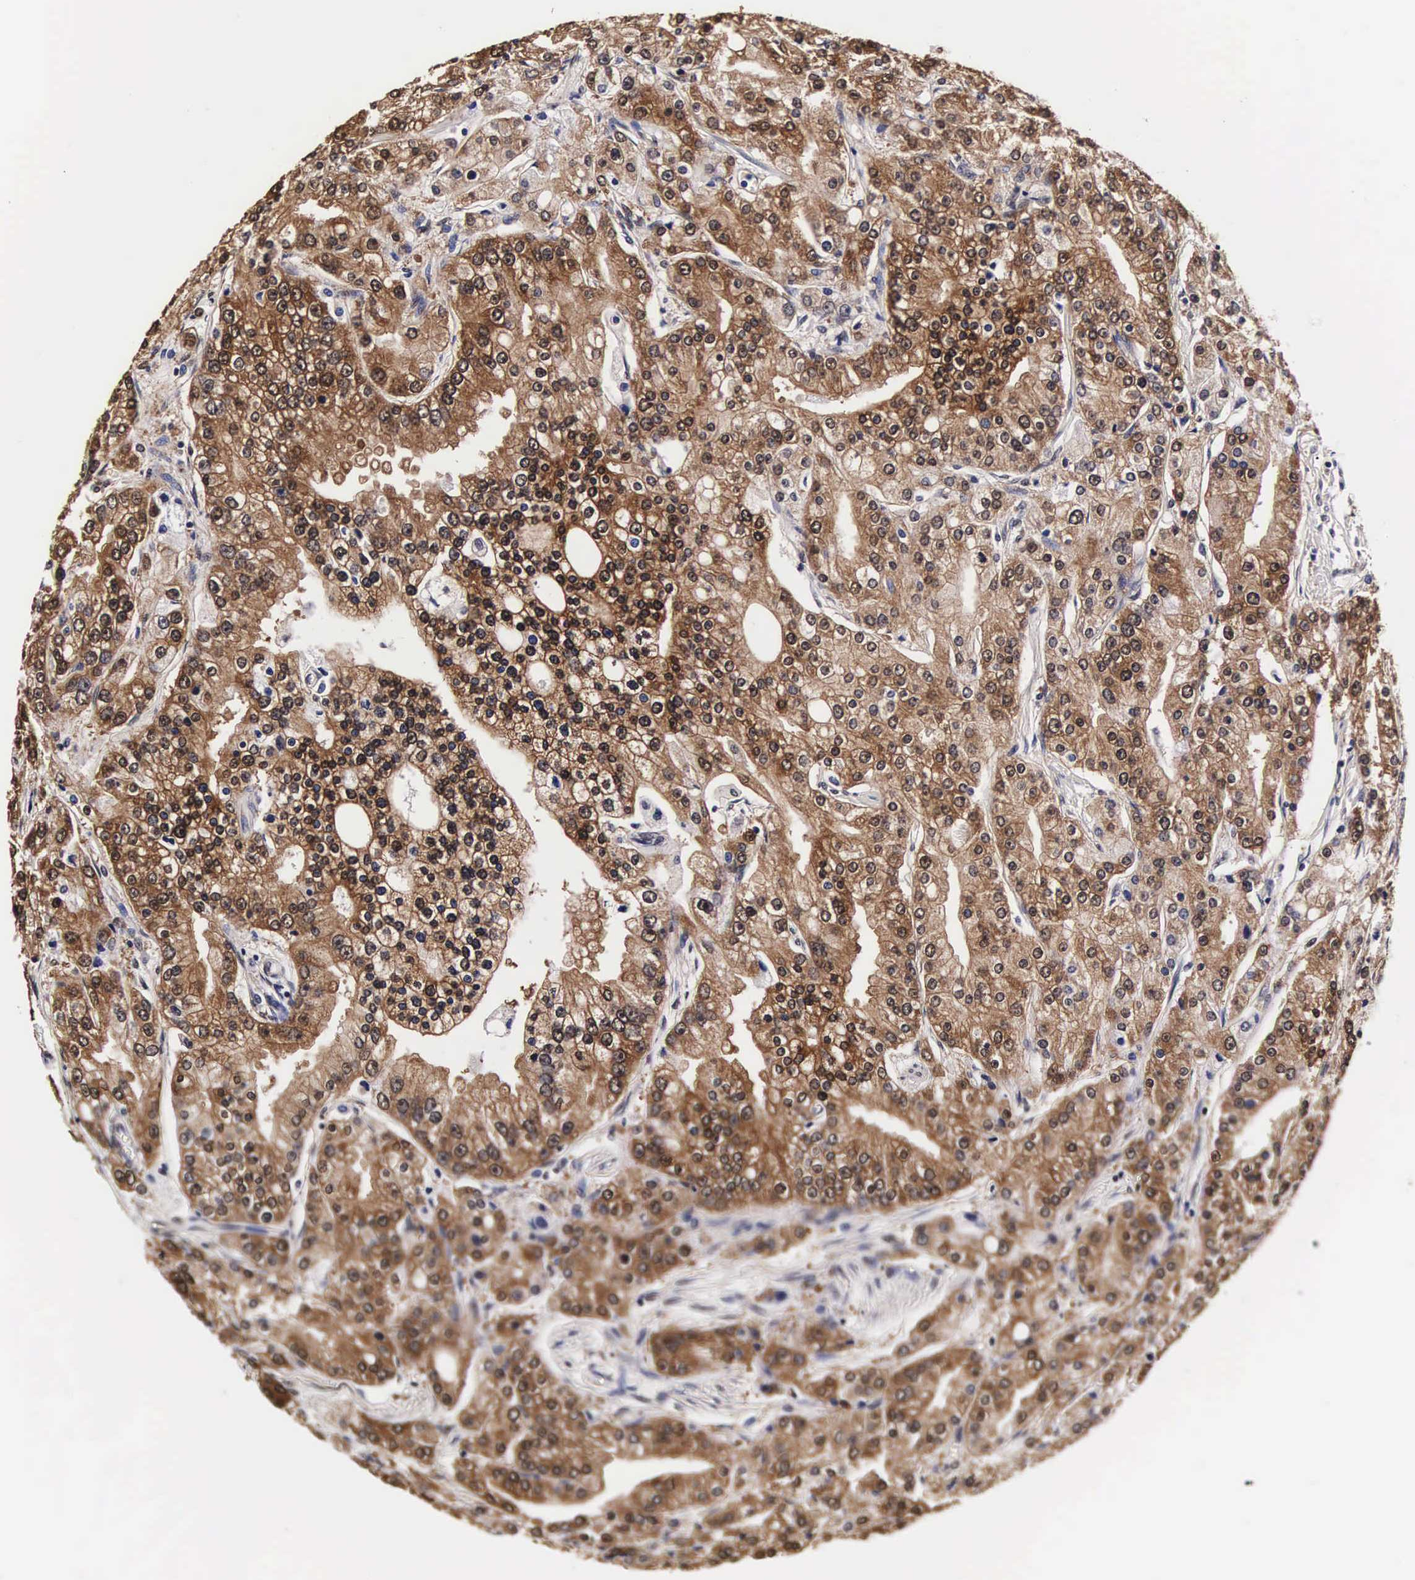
{"staining": {"intensity": "strong", "quantity": ">75%", "location": "cytoplasmic/membranous,nuclear"}, "tissue": "prostate cancer", "cell_type": "Tumor cells", "image_type": "cancer", "snomed": [{"axis": "morphology", "description": "Adenocarcinoma, Medium grade"}, {"axis": "topography", "description": "Prostate"}], "caption": "High-magnification brightfield microscopy of adenocarcinoma (medium-grade) (prostate) stained with DAB (3,3'-diaminobenzidine) (brown) and counterstained with hematoxylin (blue). tumor cells exhibit strong cytoplasmic/membranous and nuclear expression is seen in approximately>75% of cells.", "gene": "TECPR2", "patient": {"sex": "male", "age": 72}}